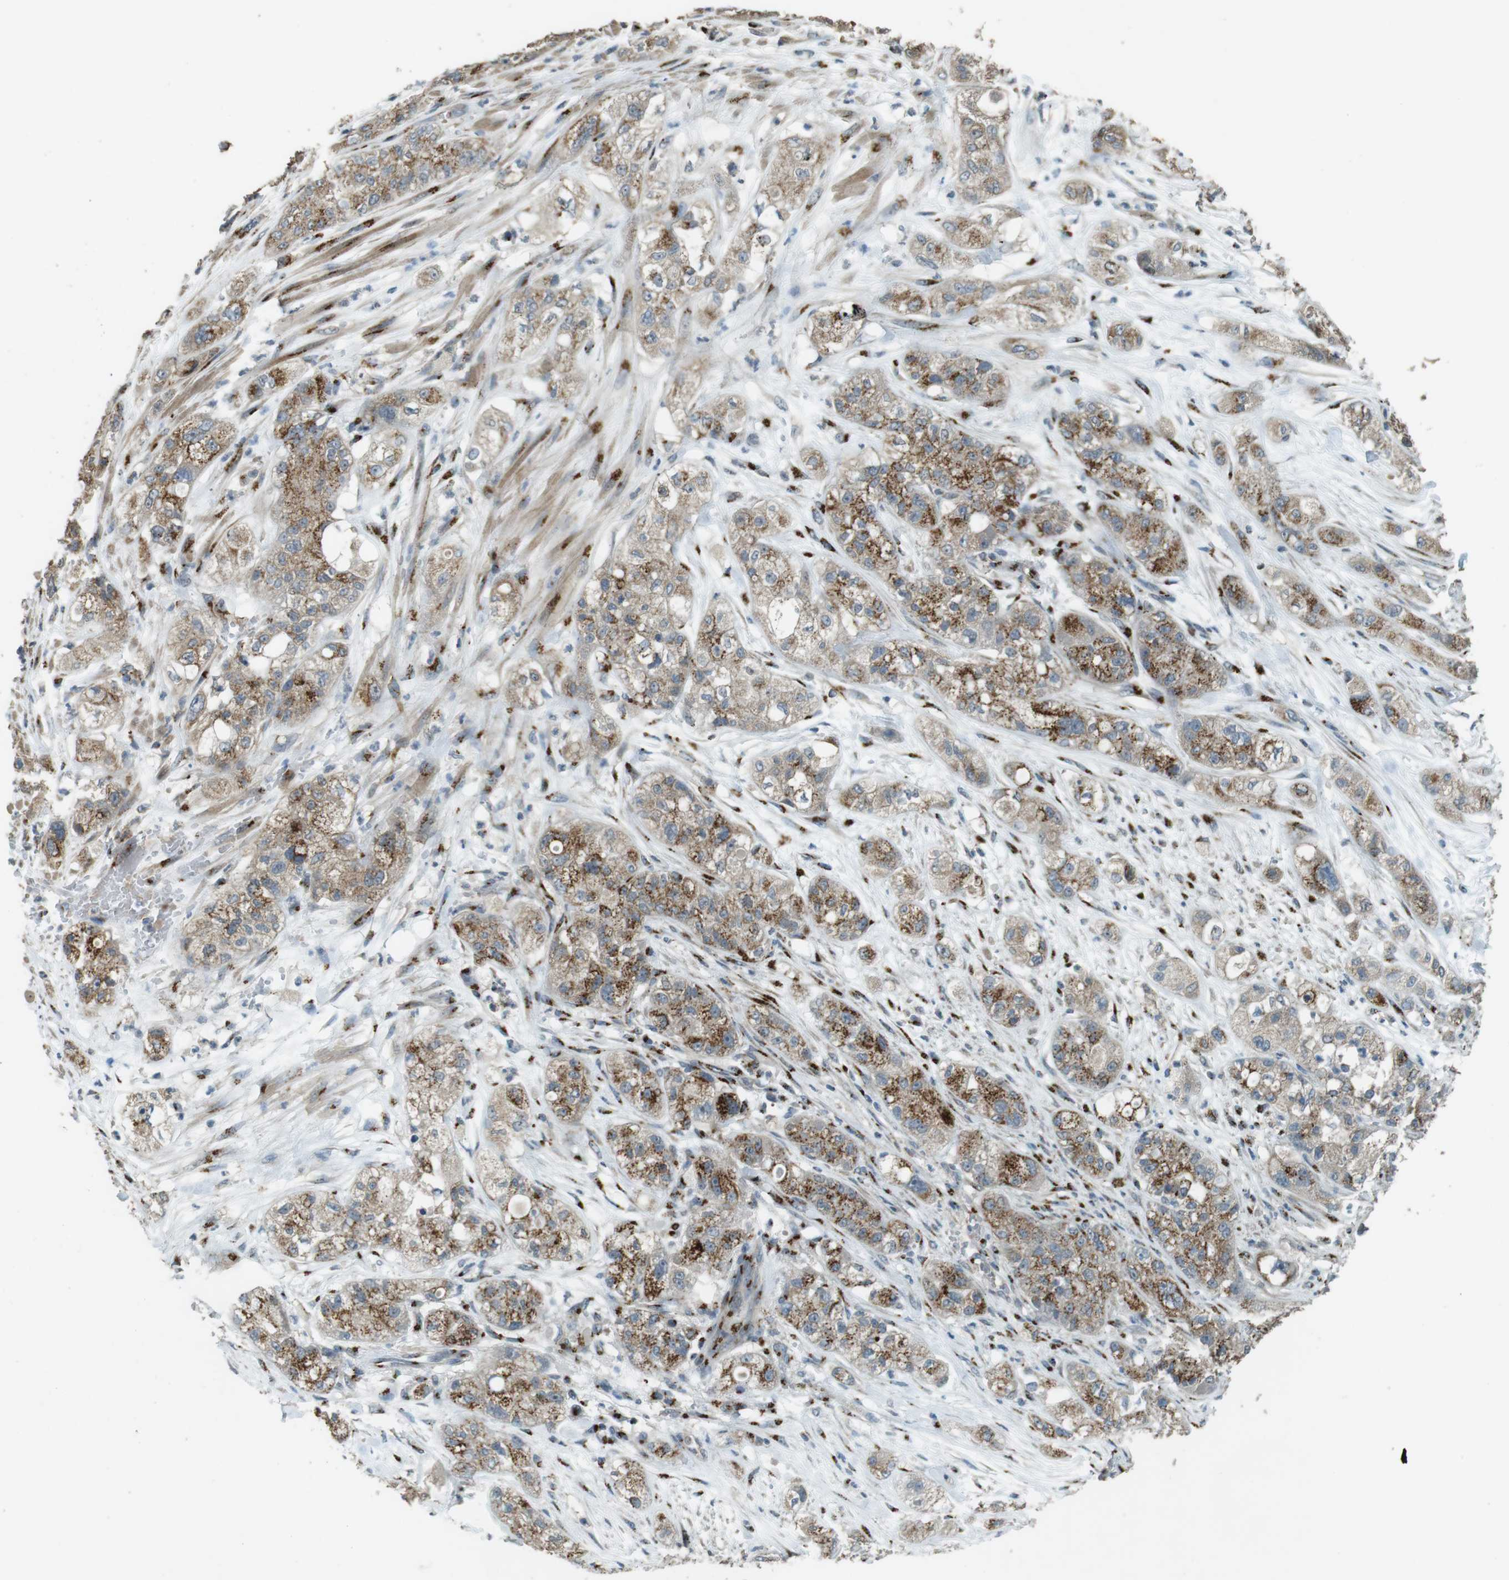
{"staining": {"intensity": "moderate", "quantity": ">75%", "location": "cytoplasmic/membranous"}, "tissue": "pancreatic cancer", "cell_type": "Tumor cells", "image_type": "cancer", "snomed": [{"axis": "morphology", "description": "Adenocarcinoma, NOS"}, {"axis": "topography", "description": "Pancreas"}], "caption": "Pancreatic adenocarcinoma tissue displays moderate cytoplasmic/membranous expression in about >75% of tumor cells", "gene": "TMEM115", "patient": {"sex": "female", "age": 78}}